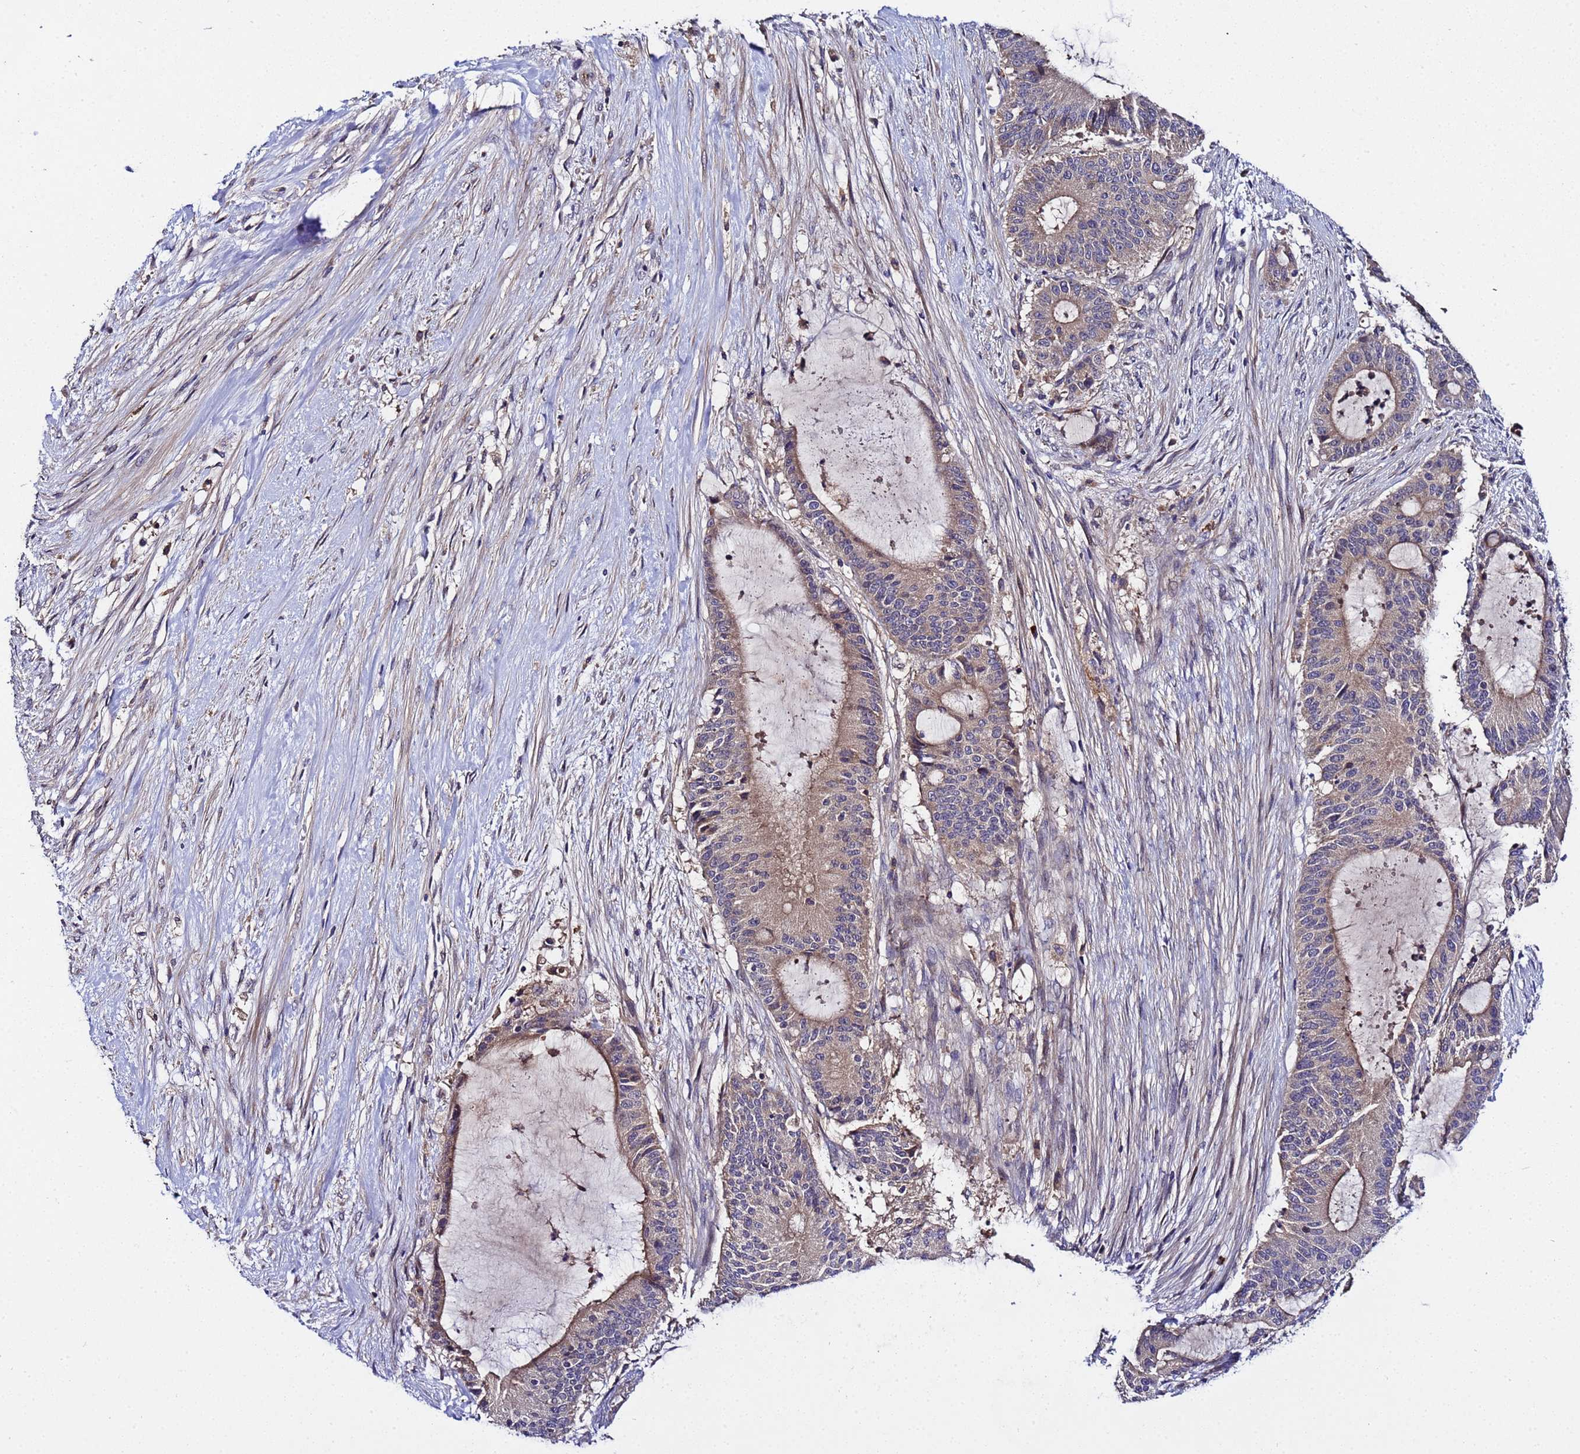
{"staining": {"intensity": "weak", "quantity": "25%-75%", "location": "cytoplasmic/membranous"}, "tissue": "liver cancer", "cell_type": "Tumor cells", "image_type": "cancer", "snomed": [{"axis": "morphology", "description": "Normal tissue, NOS"}, {"axis": "morphology", "description": "Cholangiocarcinoma"}, {"axis": "topography", "description": "Liver"}, {"axis": "topography", "description": "Peripheral nerve tissue"}], "caption": "Liver cholangiocarcinoma stained with a brown dye reveals weak cytoplasmic/membranous positive expression in about 25%-75% of tumor cells.", "gene": "PLXDC2", "patient": {"sex": "female", "age": 73}}